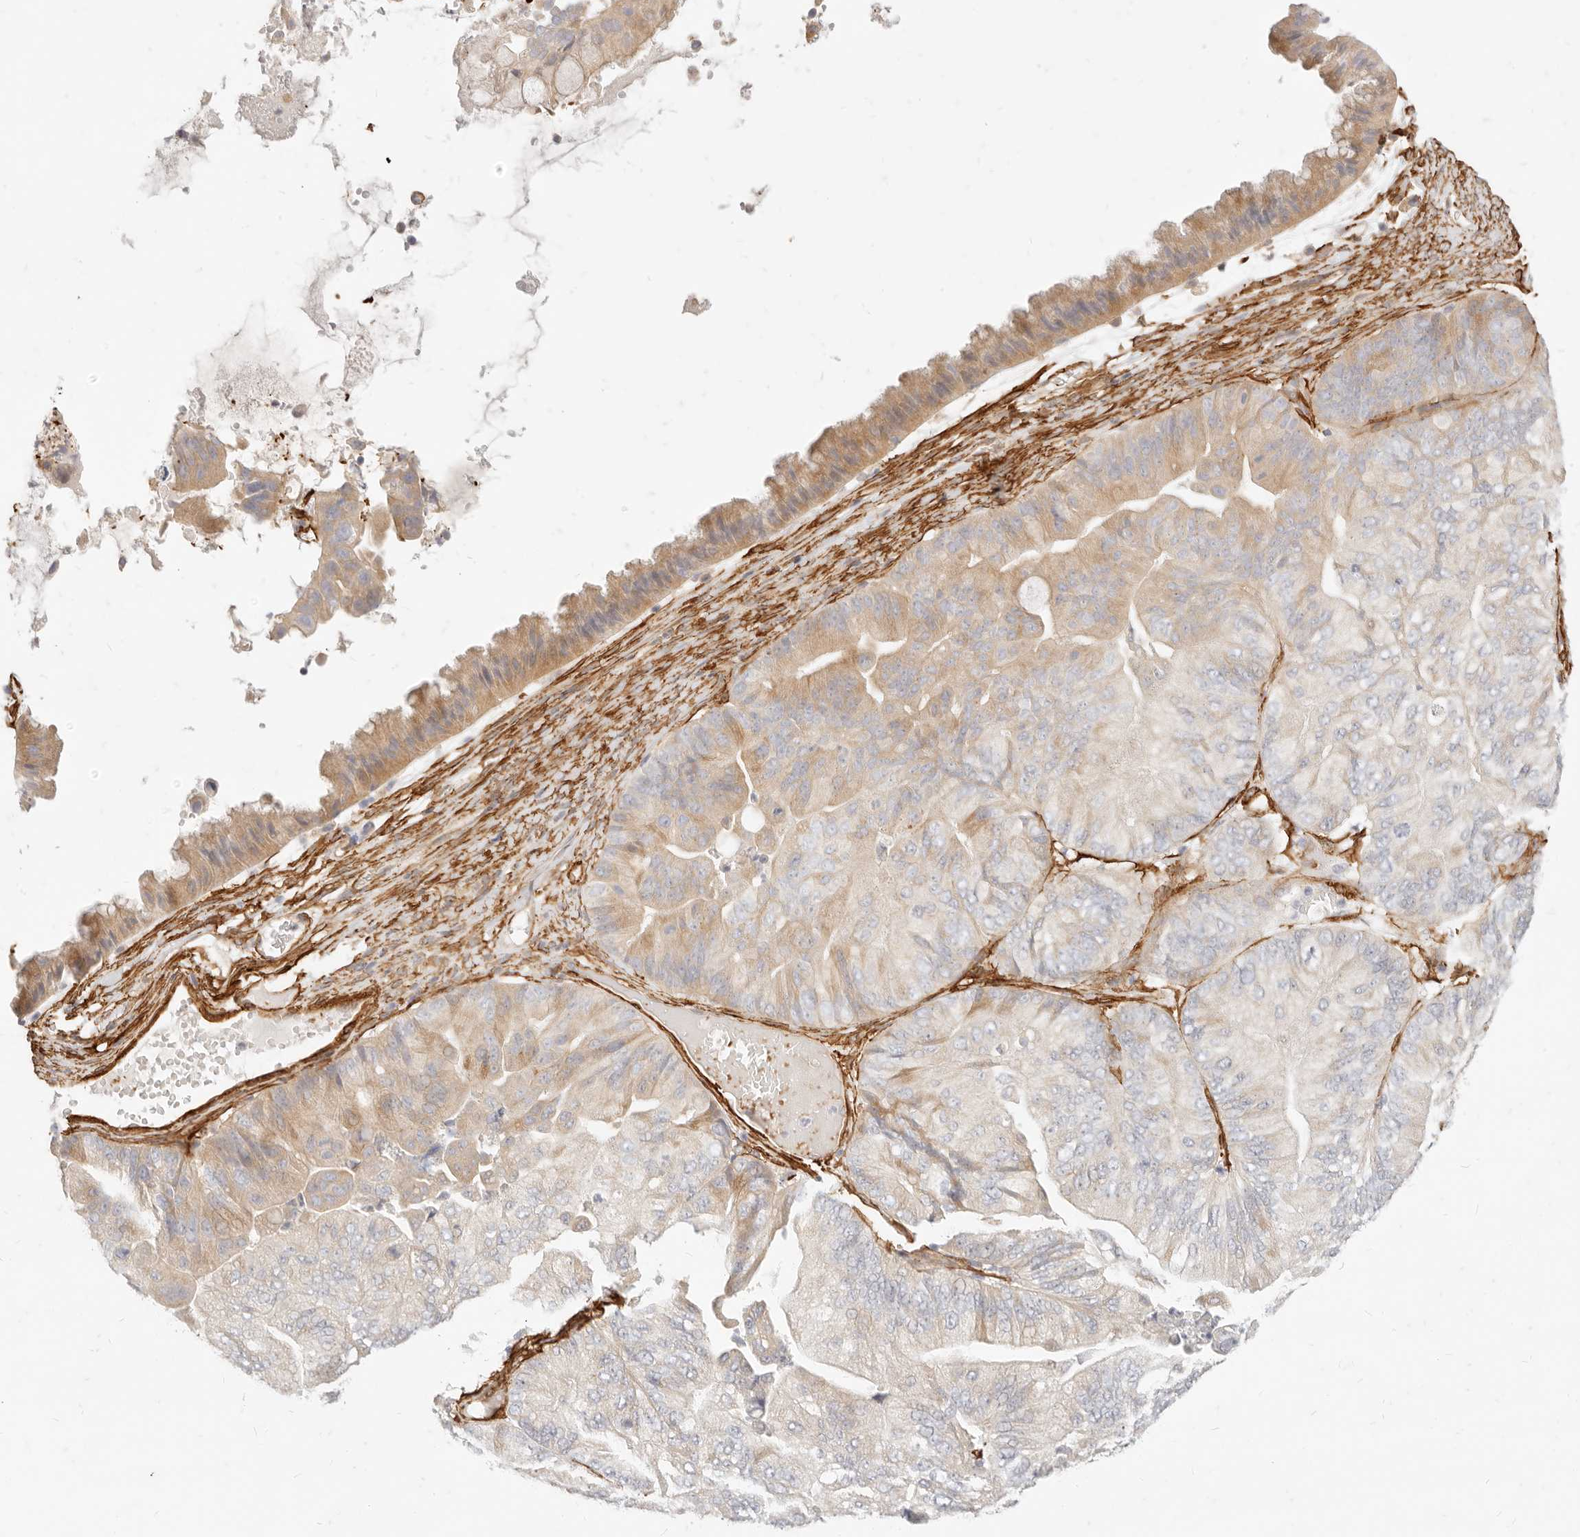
{"staining": {"intensity": "weak", "quantity": "25%-75%", "location": "cytoplasmic/membranous"}, "tissue": "ovarian cancer", "cell_type": "Tumor cells", "image_type": "cancer", "snomed": [{"axis": "morphology", "description": "Cystadenocarcinoma, mucinous, NOS"}, {"axis": "topography", "description": "Ovary"}], "caption": "Ovarian mucinous cystadenocarcinoma stained for a protein demonstrates weak cytoplasmic/membranous positivity in tumor cells. Ihc stains the protein of interest in brown and the nuclei are stained blue.", "gene": "TMTC2", "patient": {"sex": "female", "age": 61}}